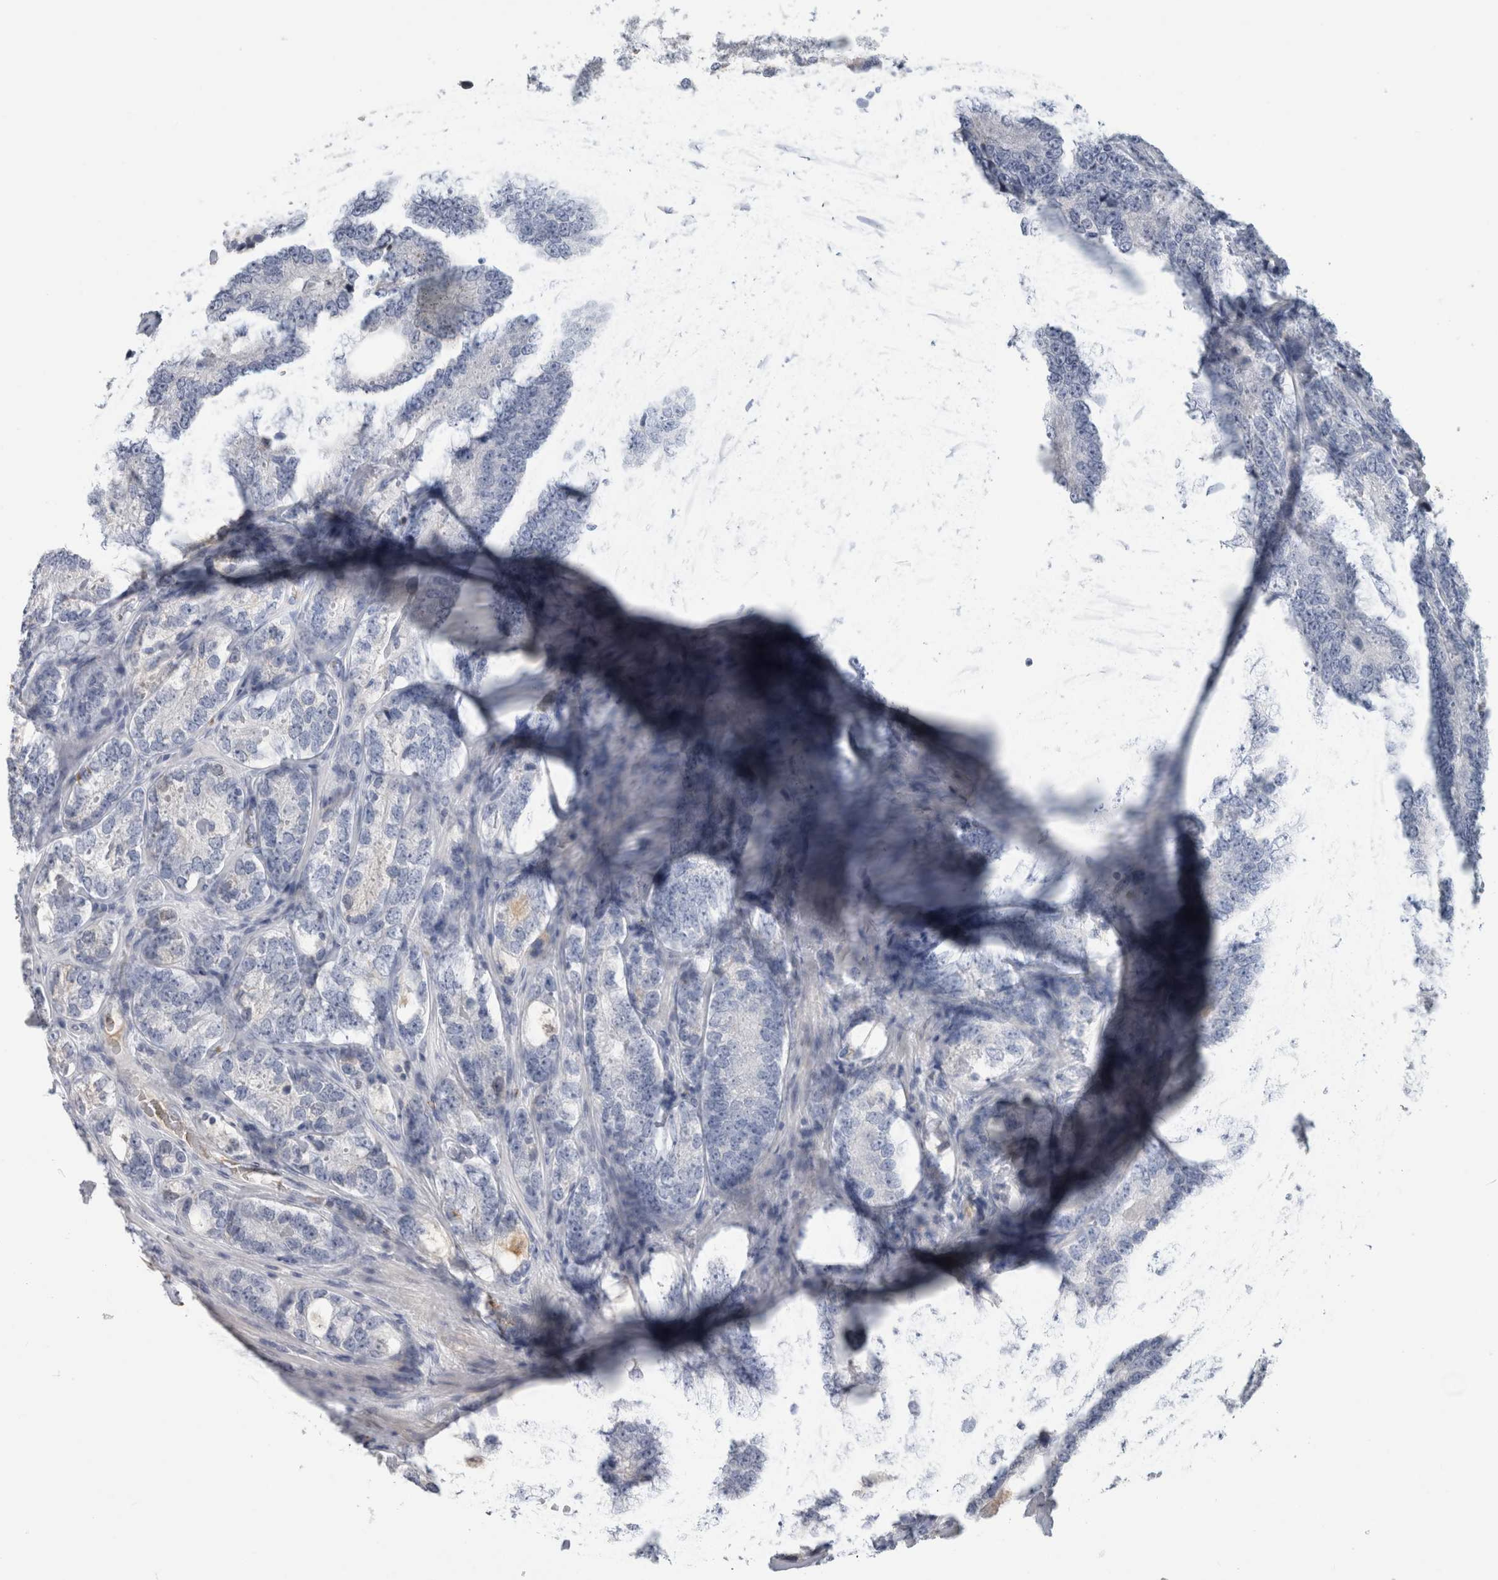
{"staining": {"intensity": "negative", "quantity": "none", "location": "none"}, "tissue": "prostate cancer", "cell_type": "Tumor cells", "image_type": "cancer", "snomed": [{"axis": "morphology", "description": "Adenocarcinoma, High grade"}, {"axis": "topography", "description": "Prostate"}], "caption": "This is an immunohistochemistry photomicrograph of human prostate cancer (adenocarcinoma (high-grade)). There is no expression in tumor cells.", "gene": "CA1", "patient": {"sex": "male", "age": 56}}